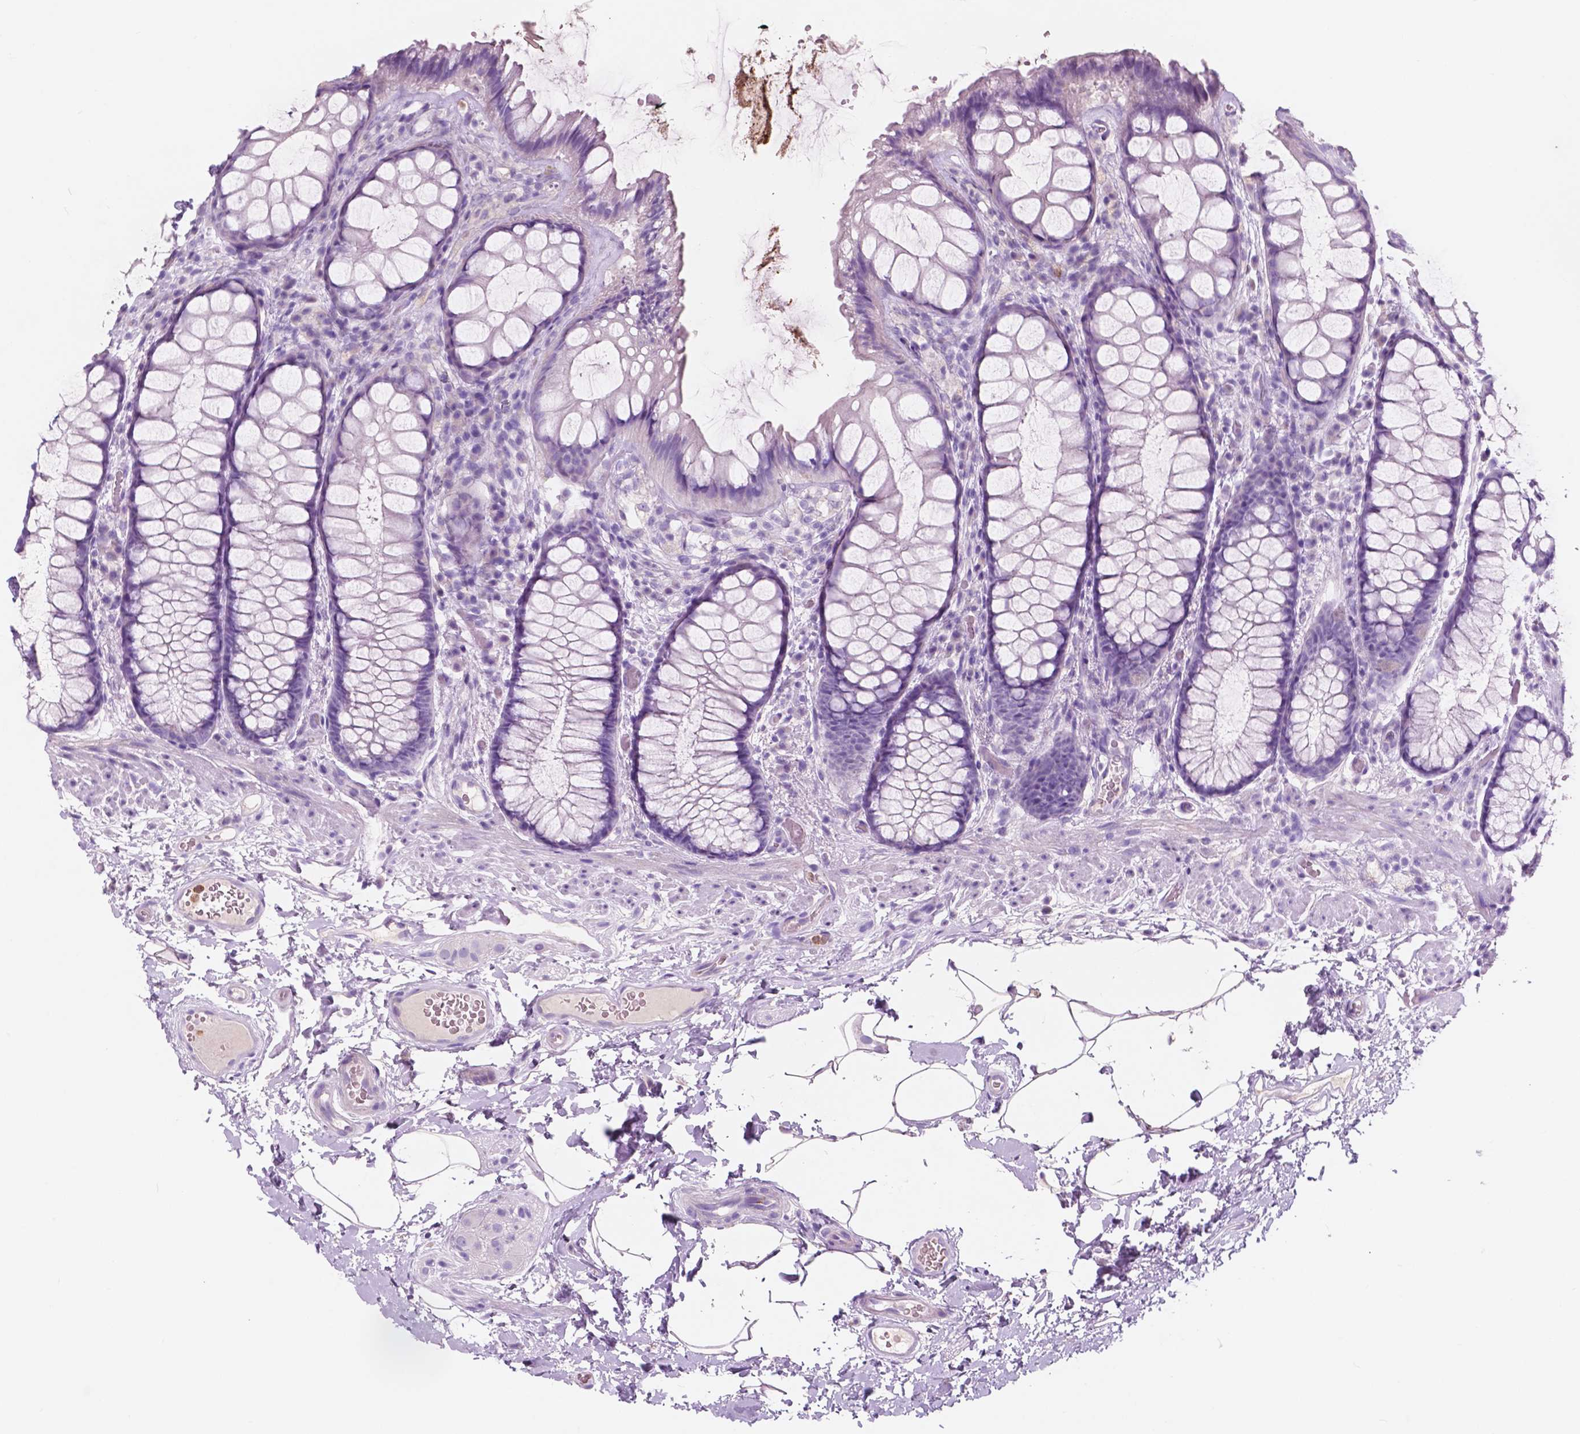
{"staining": {"intensity": "negative", "quantity": "none", "location": "none"}, "tissue": "rectum", "cell_type": "Glandular cells", "image_type": "normal", "snomed": [{"axis": "morphology", "description": "Normal tissue, NOS"}, {"axis": "topography", "description": "Rectum"}], "caption": "A high-resolution image shows IHC staining of normal rectum, which demonstrates no significant positivity in glandular cells.", "gene": "CUZD1", "patient": {"sex": "female", "age": 62}}